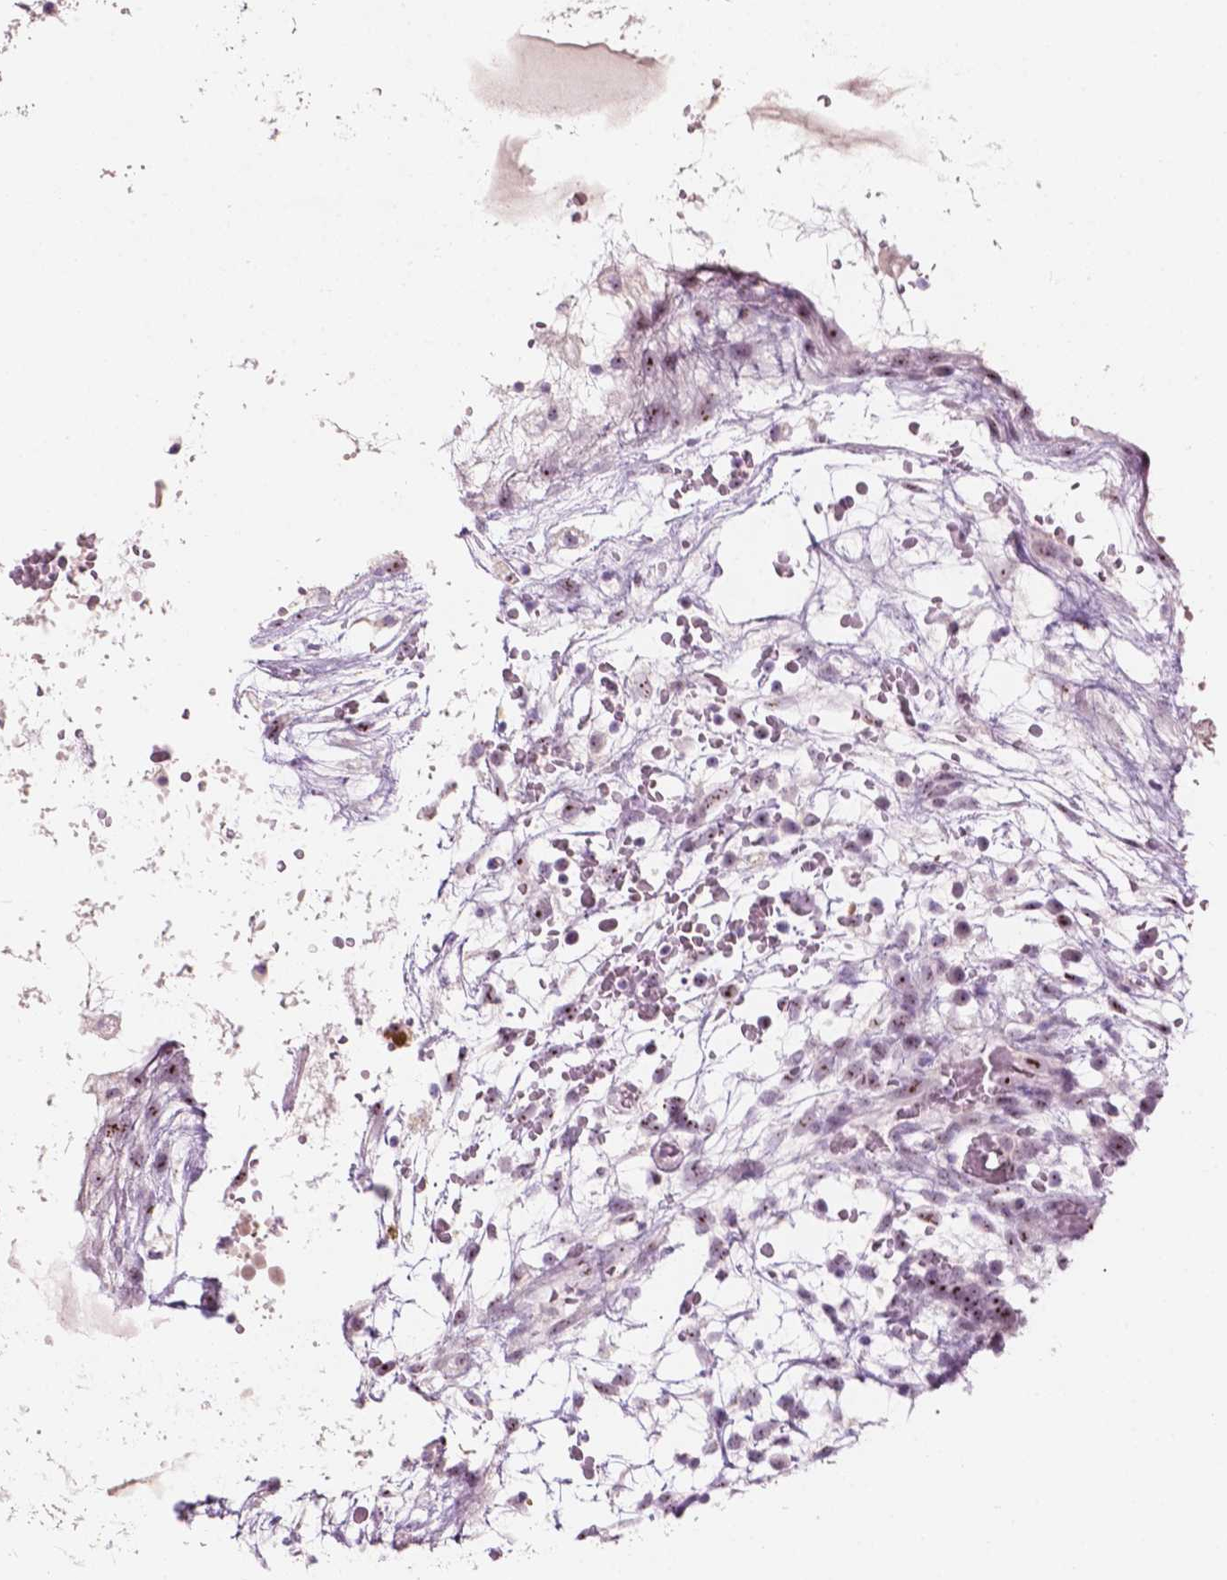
{"staining": {"intensity": "weak", "quantity": "25%-75%", "location": "nuclear"}, "tissue": "testis cancer", "cell_type": "Tumor cells", "image_type": "cancer", "snomed": [{"axis": "morphology", "description": "Normal tissue, NOS"}, {"axis": "morphology", "description": "Carcinoma, Embryonal, NOS"}, {"axis": "topography", "description": "Testis"}], "caption": "Immunohistochemistry (IHC) of testis cancer shows low levels of weak nuclear expression in about 25%-75% of tumor cells. The staining was performed using DAB (3,3'-diaminobenzidine), with brown indicating positive protein expression. Nuclei are stained blue with hematoxylin.", "gene": "ZNF853", "patient": {"sex": "male", "age": 32}}